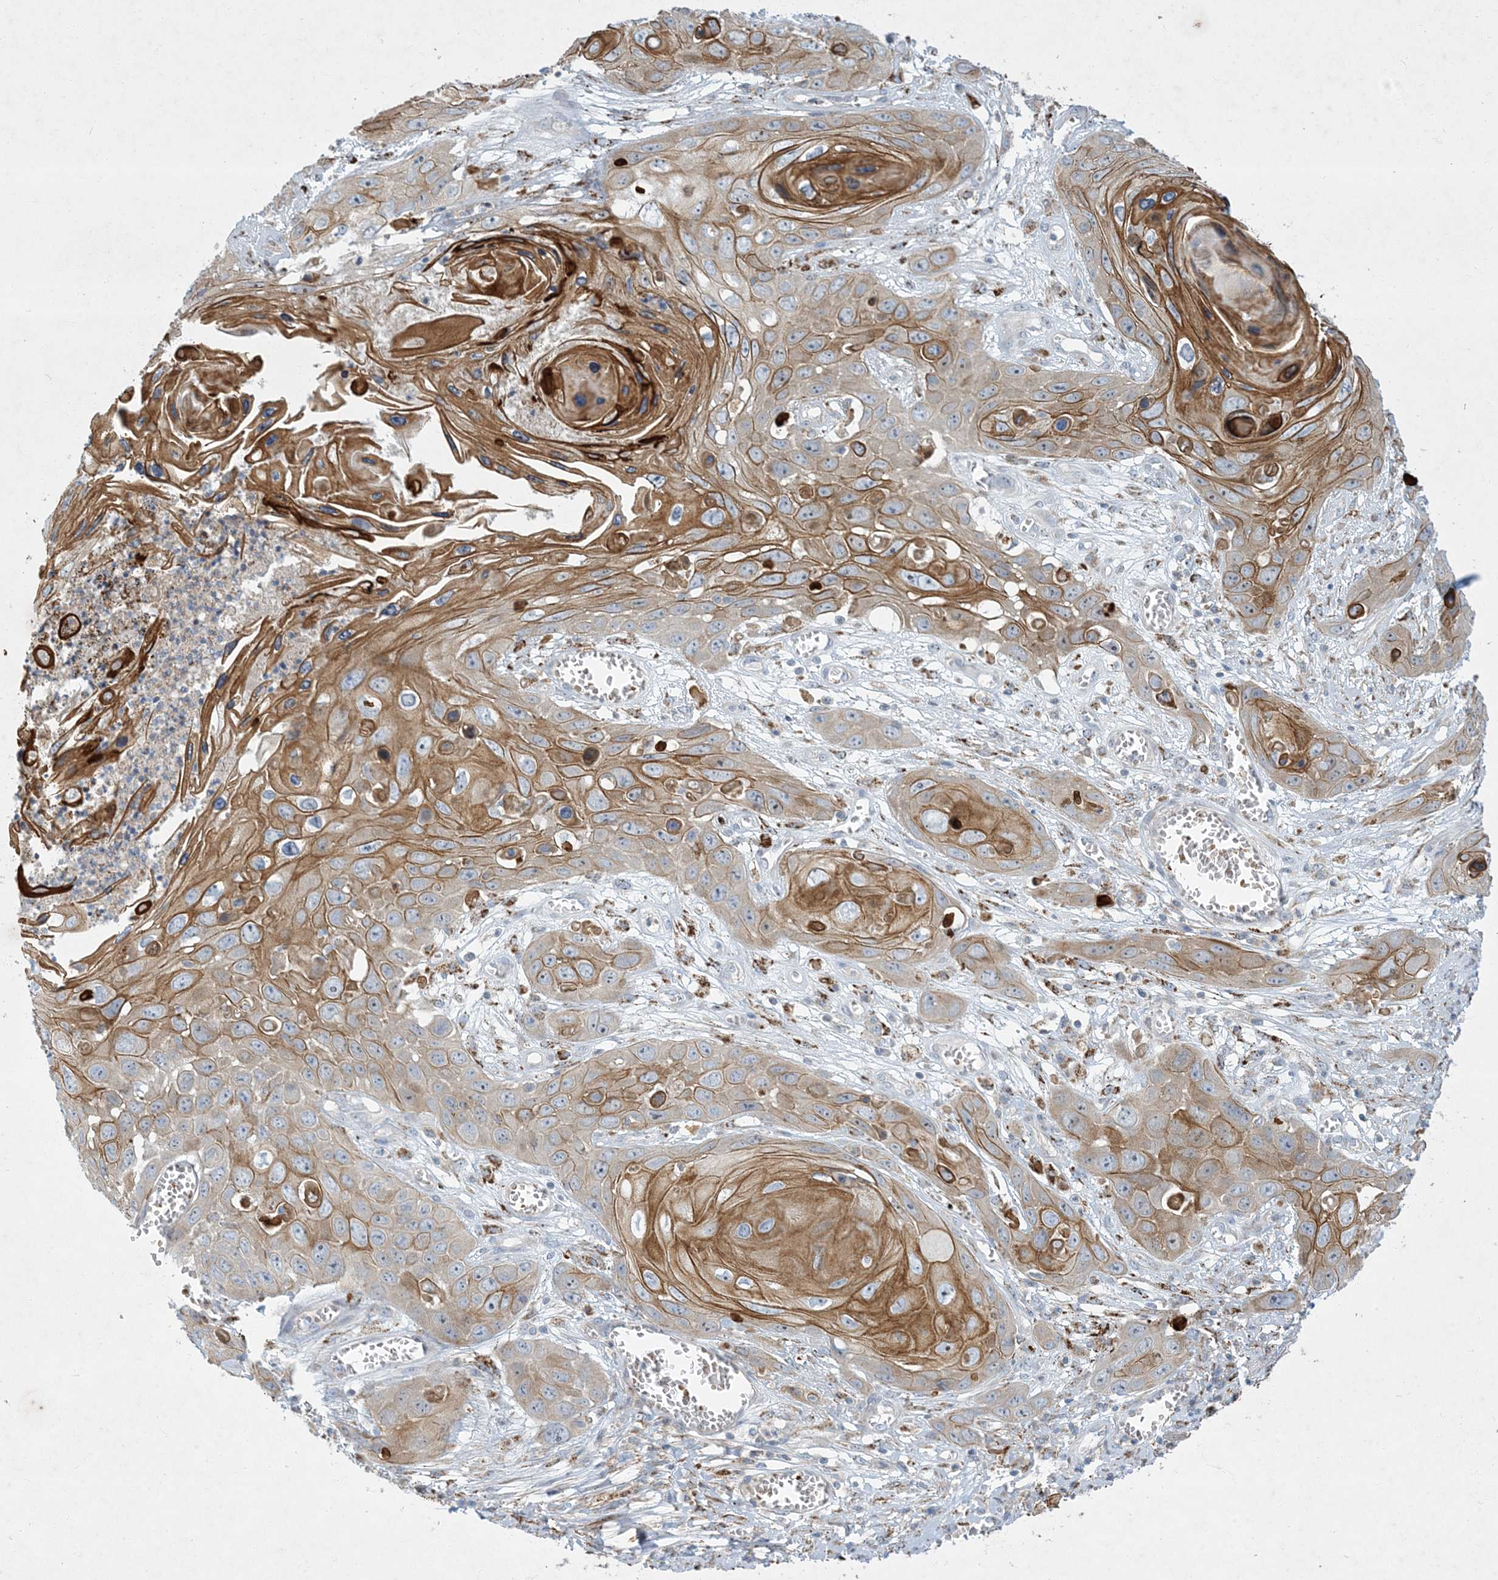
{"staining": {"intensity": "moderate", "quantity": ">75%", "location": "cytoplasmic/membranous"}, "tissue": "skin cancer", "cell_type": "Tumor cells", "image_type": "cancer", "snomed": [{"axis": "morphology", "description": "Squamous cell carcinoma, NOS"}, {"axis": "topography", "description": "Skin"}], "caption": "Immunohistochemistry image of human skin cancer (squamous cell carcinoma) stained for a protein (brown), which shows medium levels of moderate cytoplasmic/membranous positivity in approximately >75% of tumor cells.", "gene": "LTN1", "patient": {"sex": "male", "age": 55}}